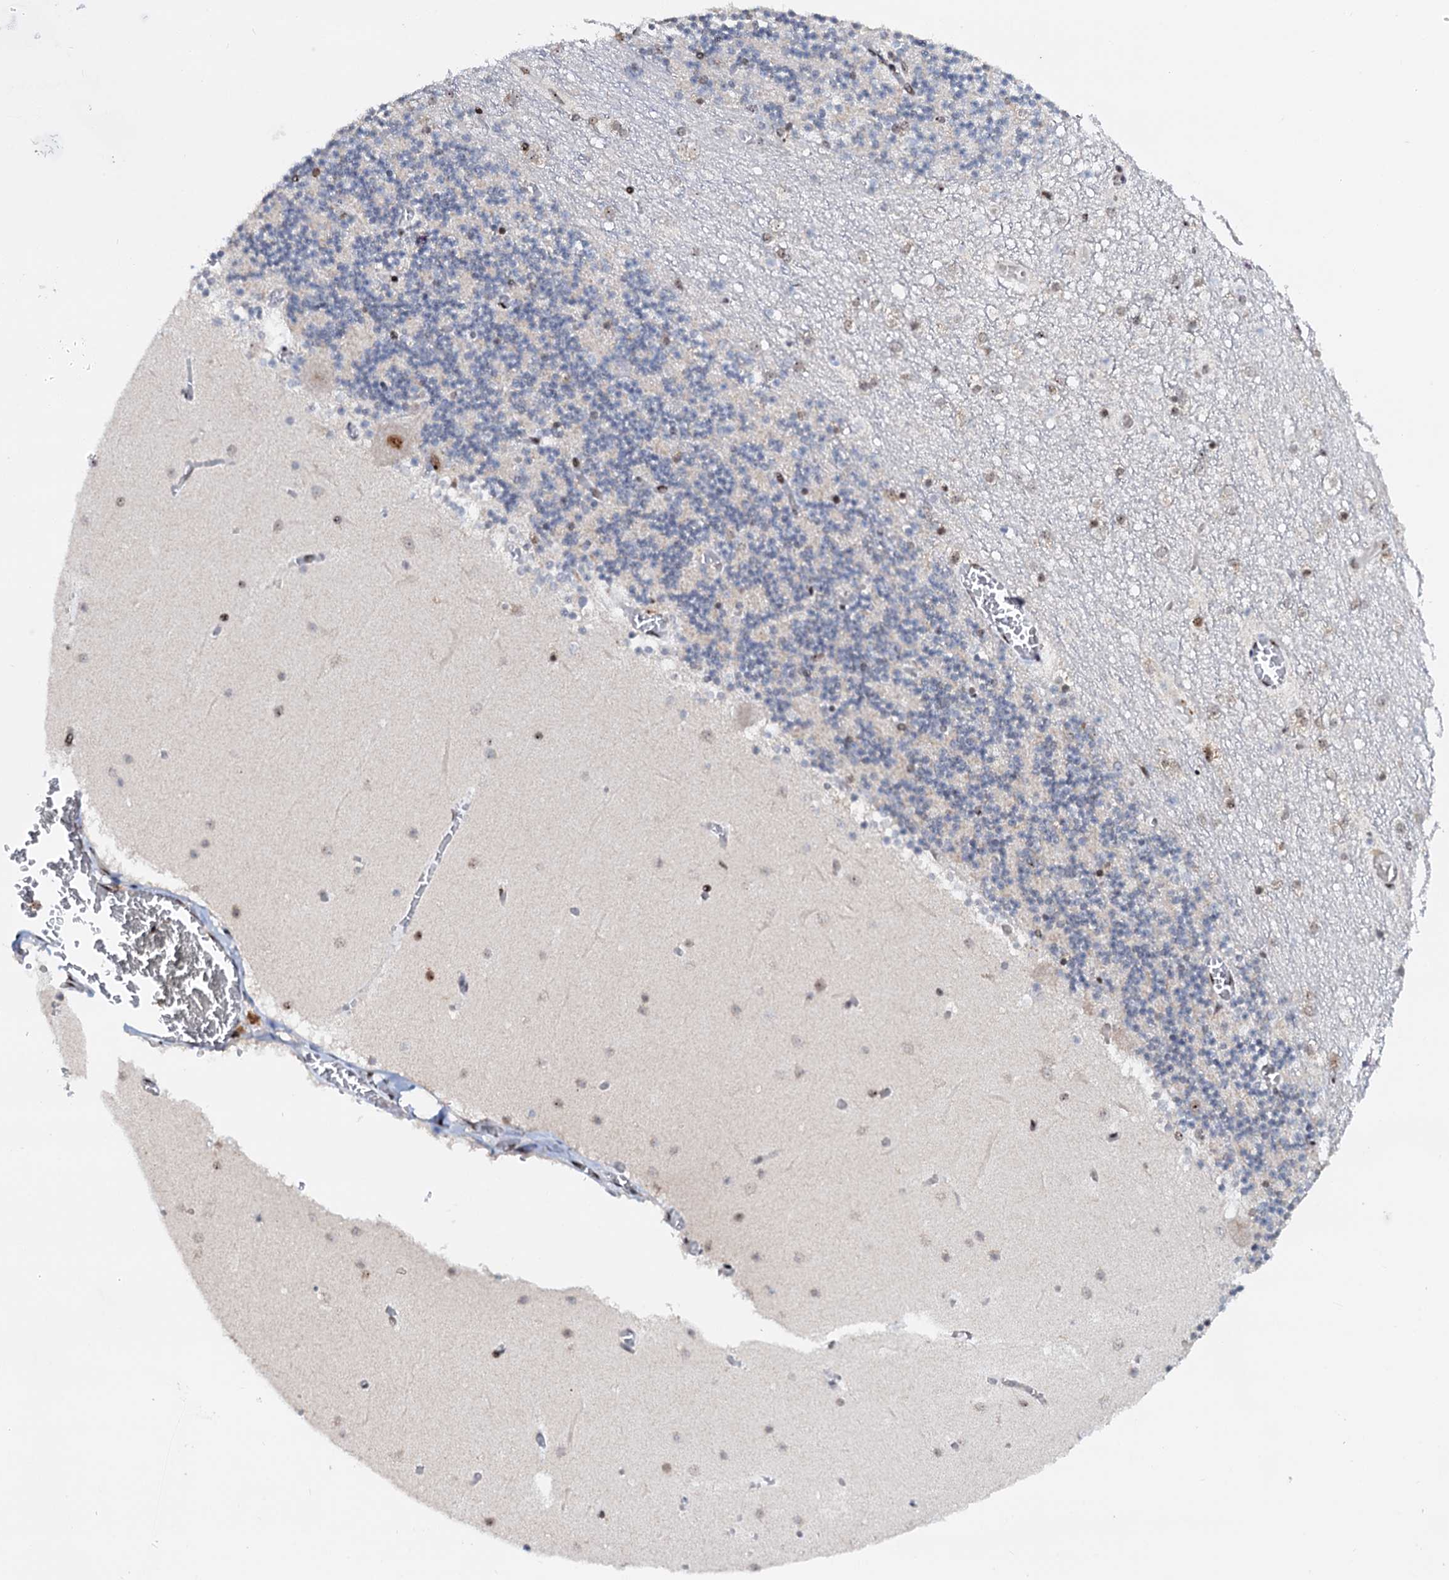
{"staining": {"intensity": "weak", "quantity": "25%-75%", "location": "cytoplasmic/membranous"}, "tissue": "cerebellum", "cell_type": "Cells in granular layer", "image_type": "normal", "snomed": [{"axis": "morphology", "description": "Normal tissue, NOS"}, {"axis": "topography", "description": "Cerebellum"}], "caption": "Immunohistochemistry (IHC) of benign human cerebellum demonstrates low levels of weak cytoplasmic/membranous expression in about 25%-75% of cells in granular layer.", "gene": "NEUROG3", "patient": {"sex": "female", "age": 28}}